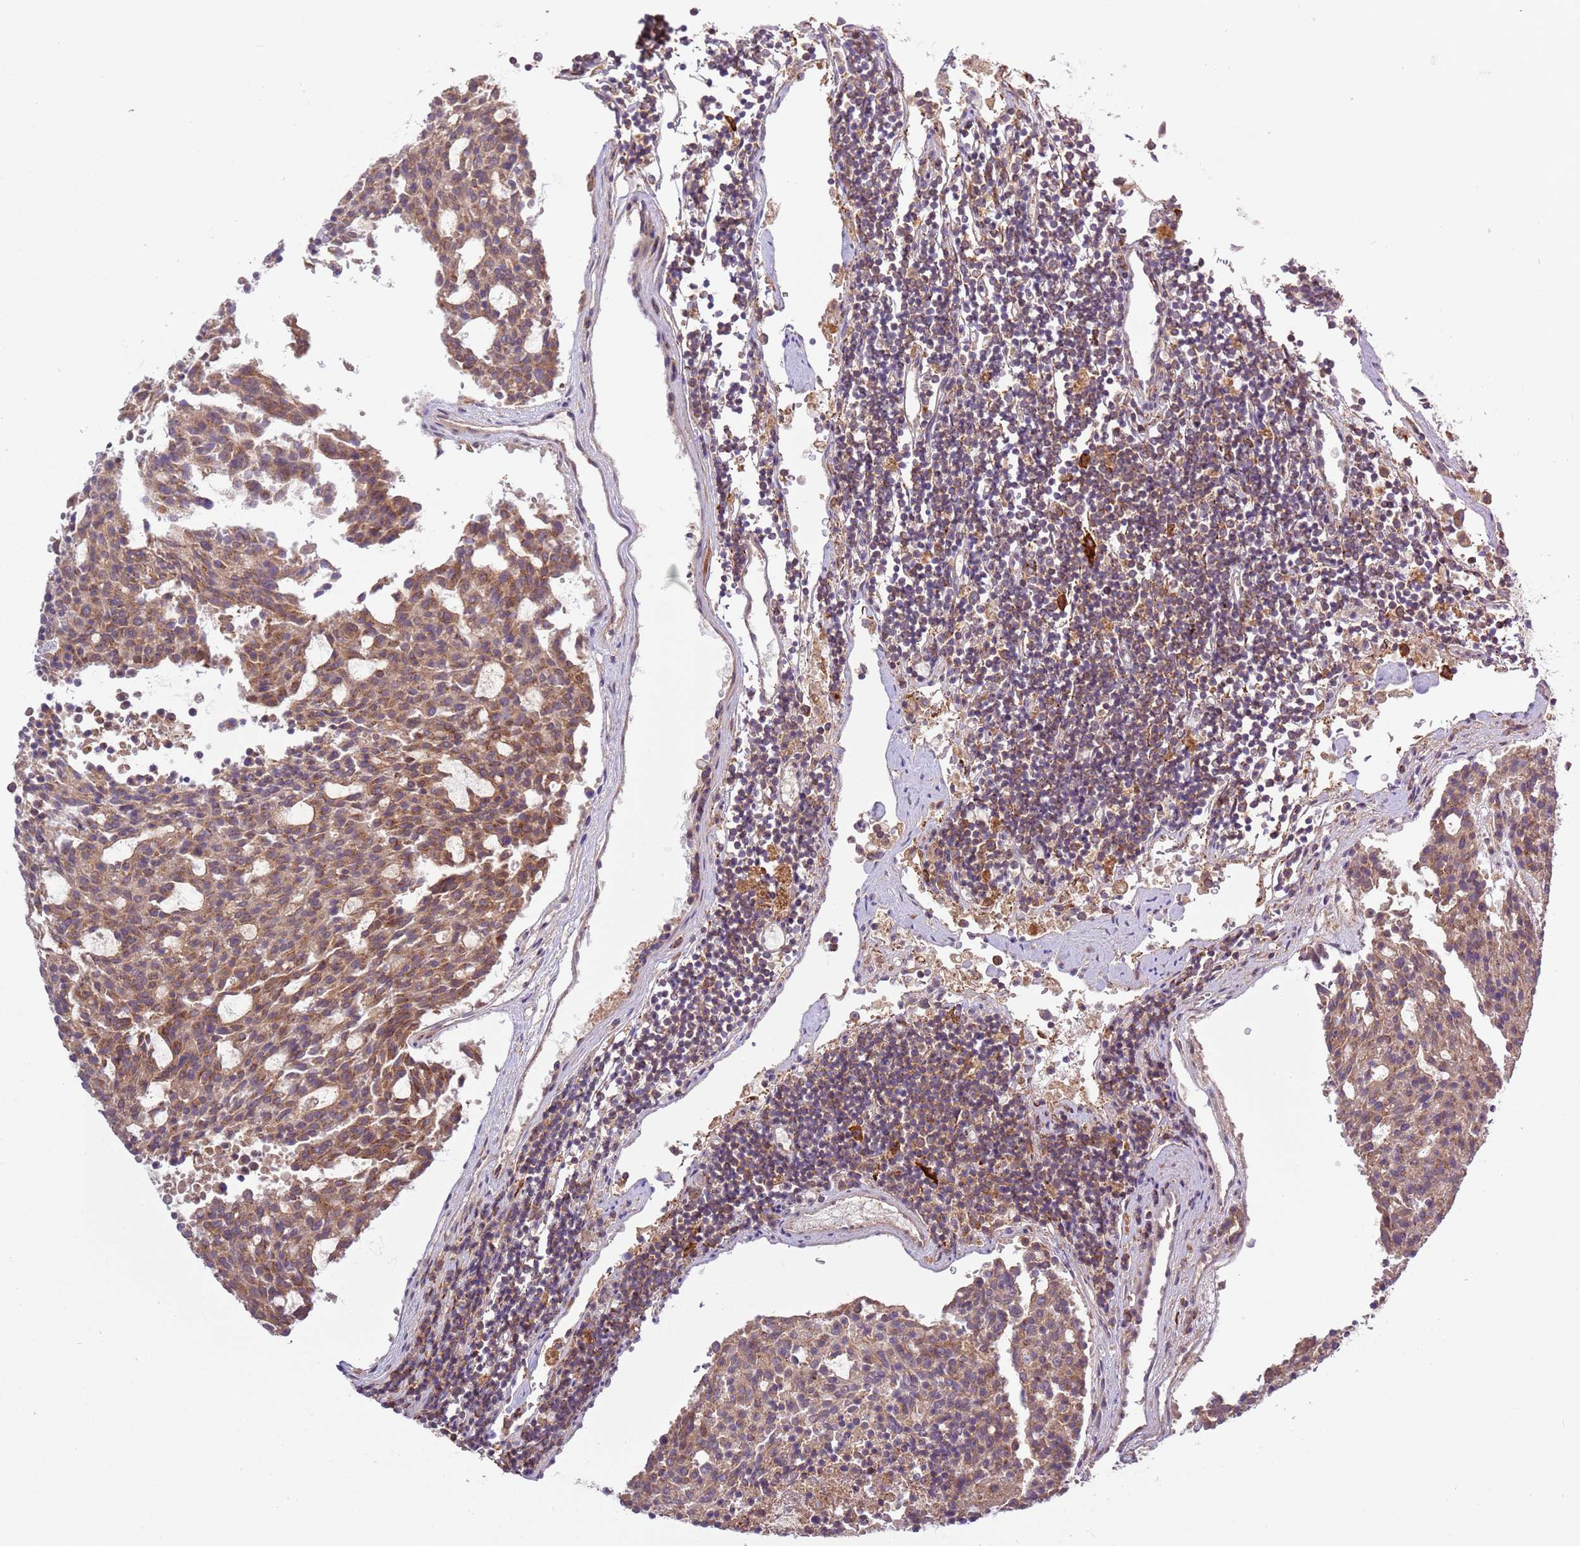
{"staining": {"intensity": "moderate", "quantity": ">75%", "location": "cytoplasmic/membranous"}, "tissue": "carcinoid", "cell_type": "Tumor cells", "image_type": "cancer", "snomed": [{"axis": "morphology", "description": "Carcinoid, malignant, NOS"}, {"axis": "topography", "description": "Pancreas"}], "caption": "Protein expression analysis of malignant carcinoid reveals moderate cytoplasmic/membranous expression in about >75% of tumor cells. (DAB IHC with brightfield microscopy, high magnification).", "gene": "ZNF624", "patient": {"sex": "female", "age": 54}}